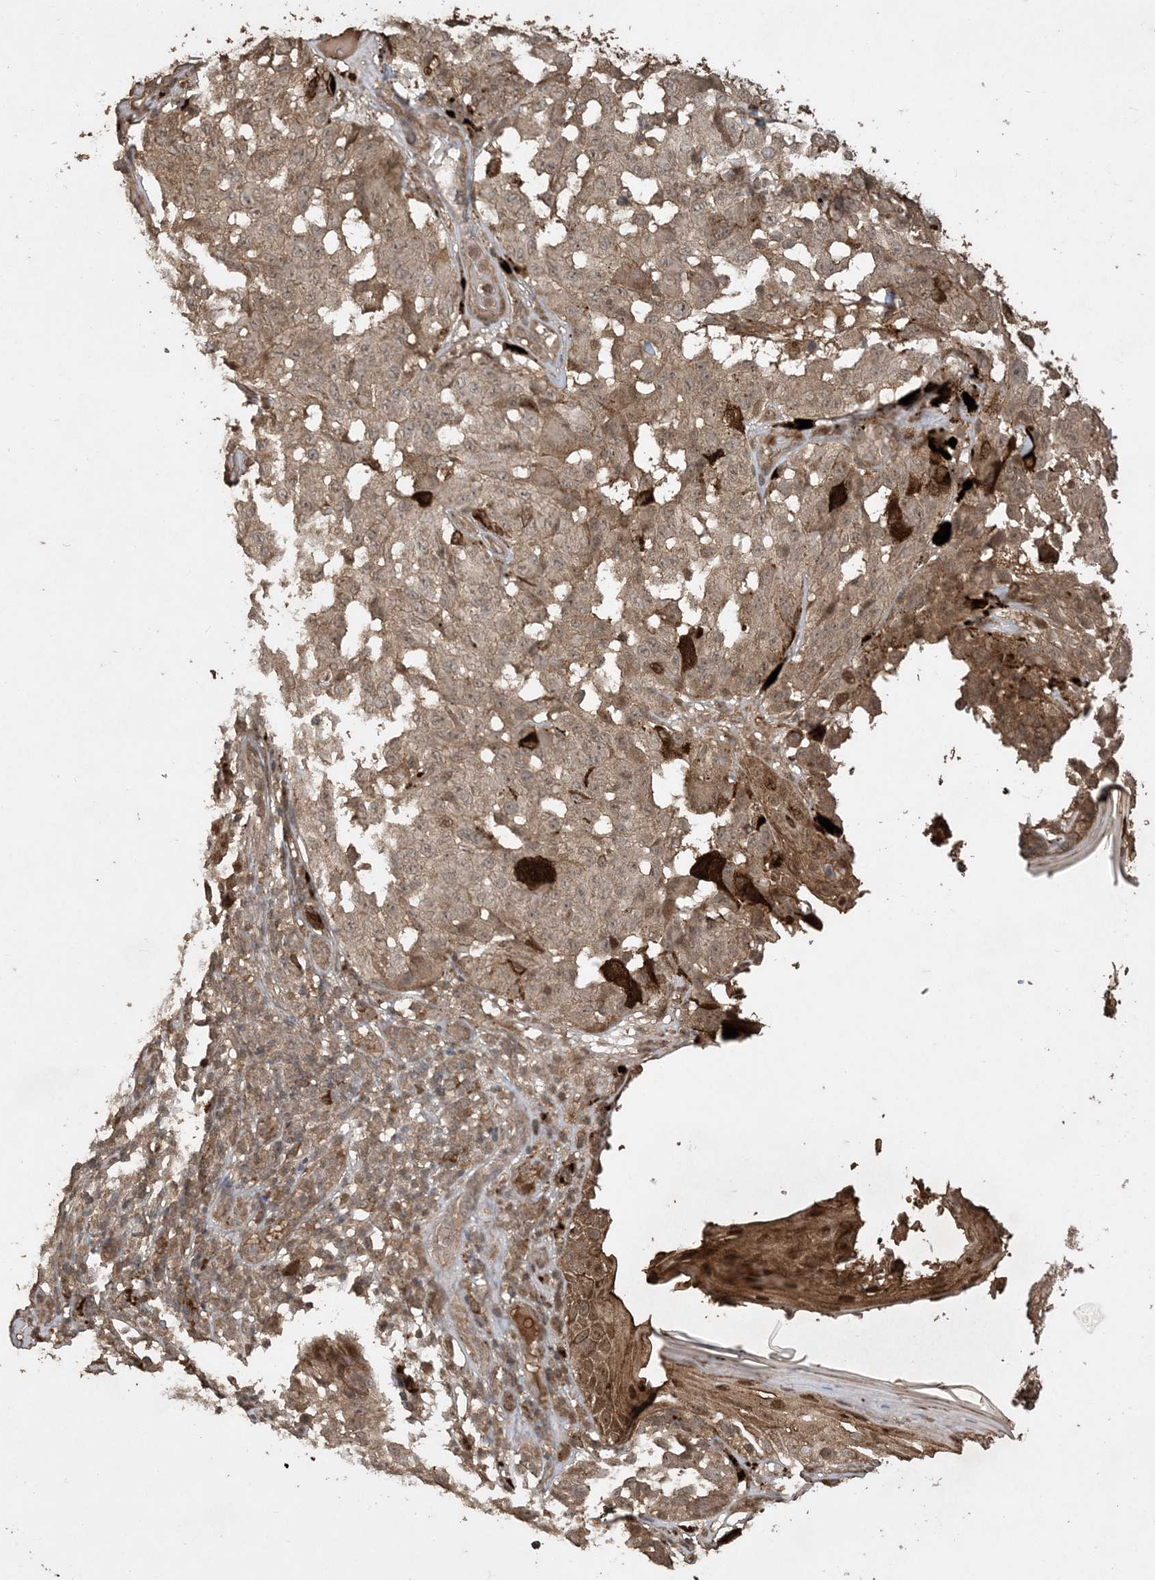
{"staining": {"intensity": "weak", "quantity": "25%-75%", "location": "cytoplasmic/membranous"}, "tissue": "melanoma", "cell_type": "Tumor cells", "image_type": "cancer", "snomed": [{"axis": "morphology", "description": "Malignant melanoma, NOS"}, {"axis": "topography", "description": "Skin"}], "caption": "IHC histopathology image of neoplastic tissue: human melanoma stained using IHC displays low levels of weak protein expression localized specifically in the cytoplasmic/membranous of tumor cells, appearing as a cytoplasmic/membranous brown color.", "gene": "EFCAB8", "patient": {"sex": "female", "age": 46}}